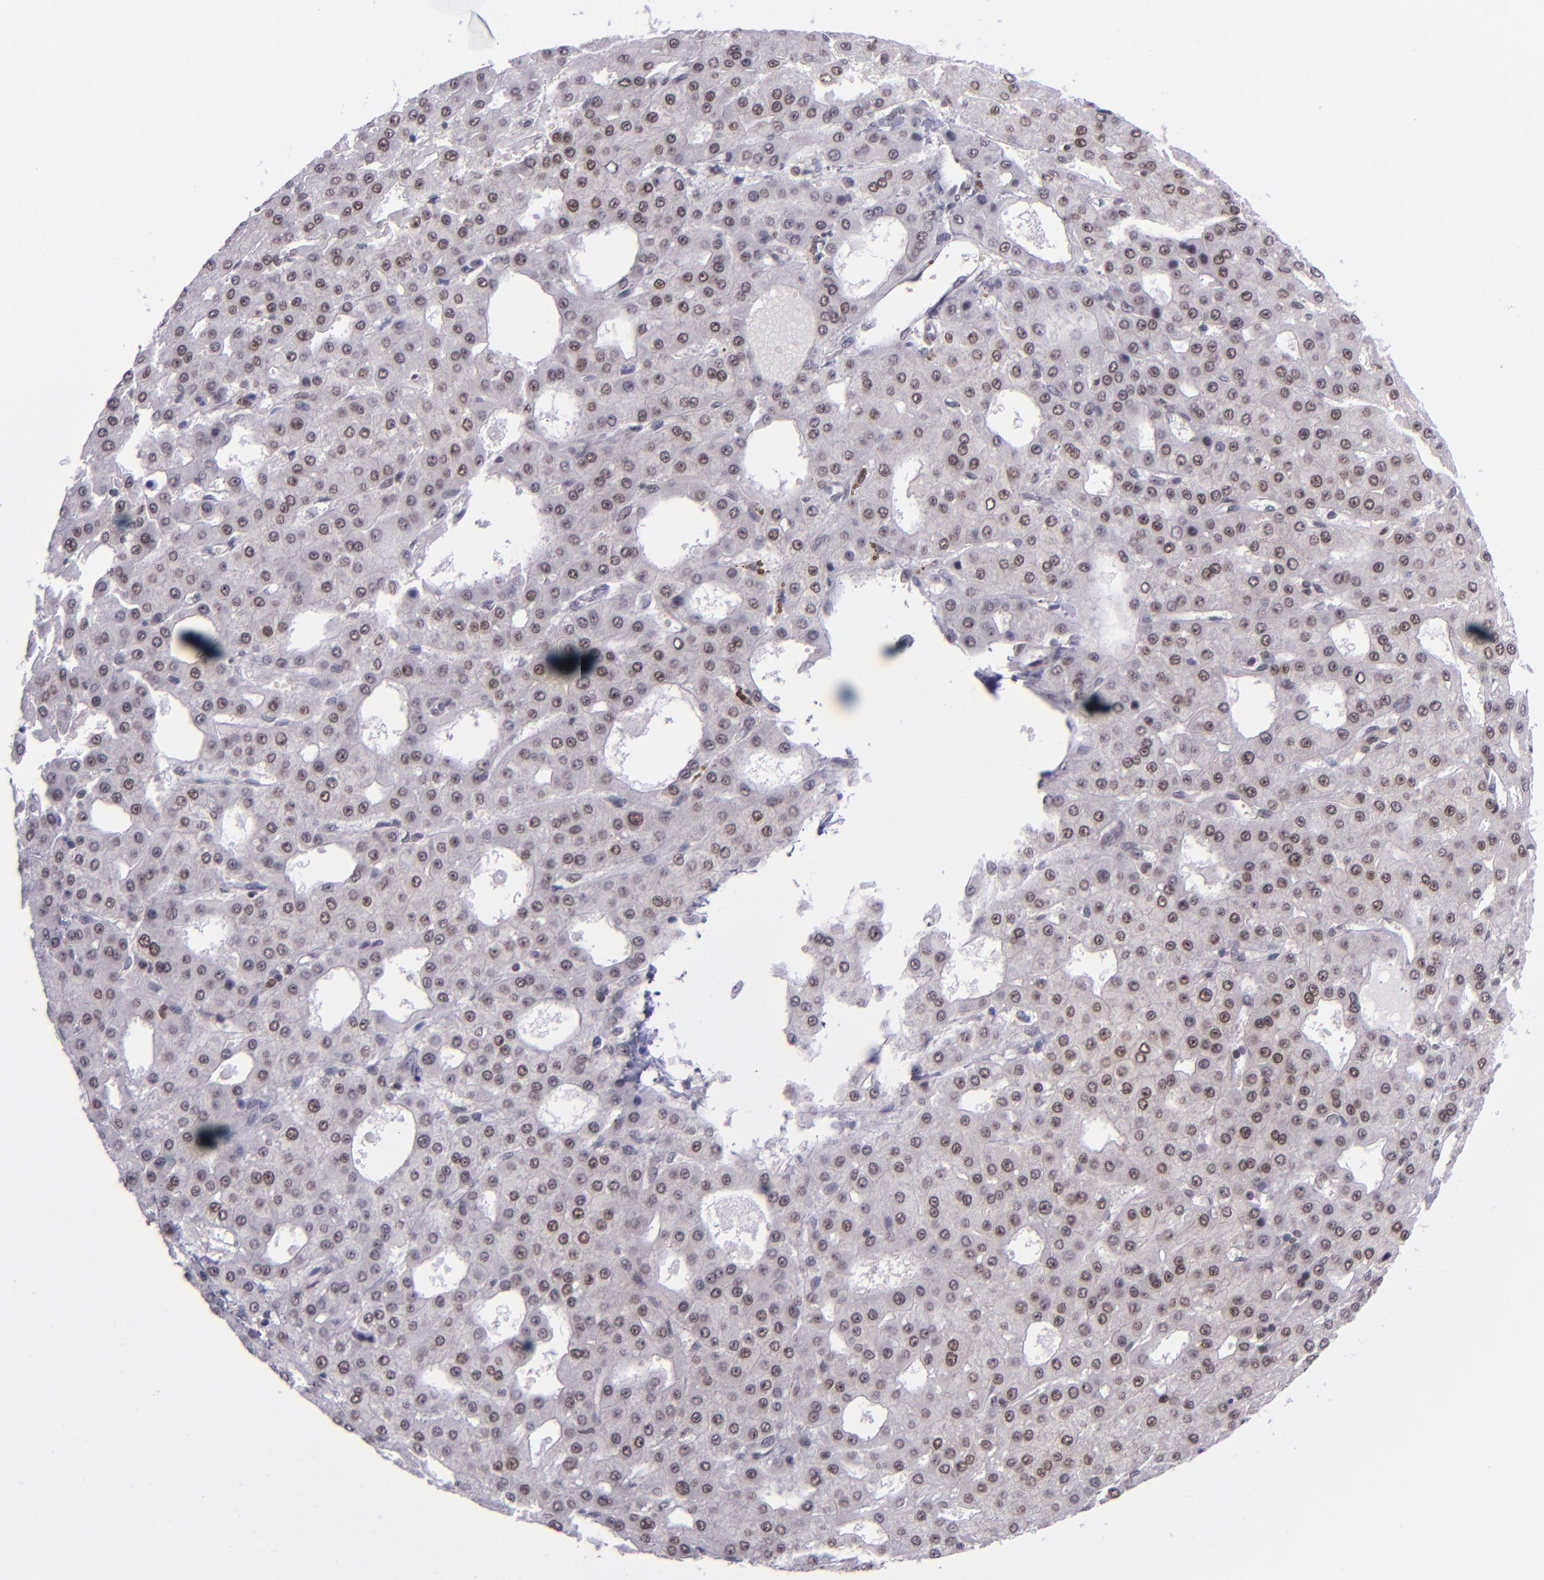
{"staining": {"intensity": "weak", "quantity": "25%-75%", "location": "nuclear"}, "tissue": "liver cancer", "cell_type": "Tumor cells", "image_type": "cancer", "snomed": [{"axis": "morphology", "description": "Carcinoma, Hepatocellular, NOS"}, {"axis": "topography", "description": "Liver"}], "caption": "Protein staining of liver hepatocellular carcinoma tissue demonstrates weak nuclear staining in approximately 25%-75% of tumor cells.", "gene": "BAG1", "patient": {"sex": "male", "age": 47}}